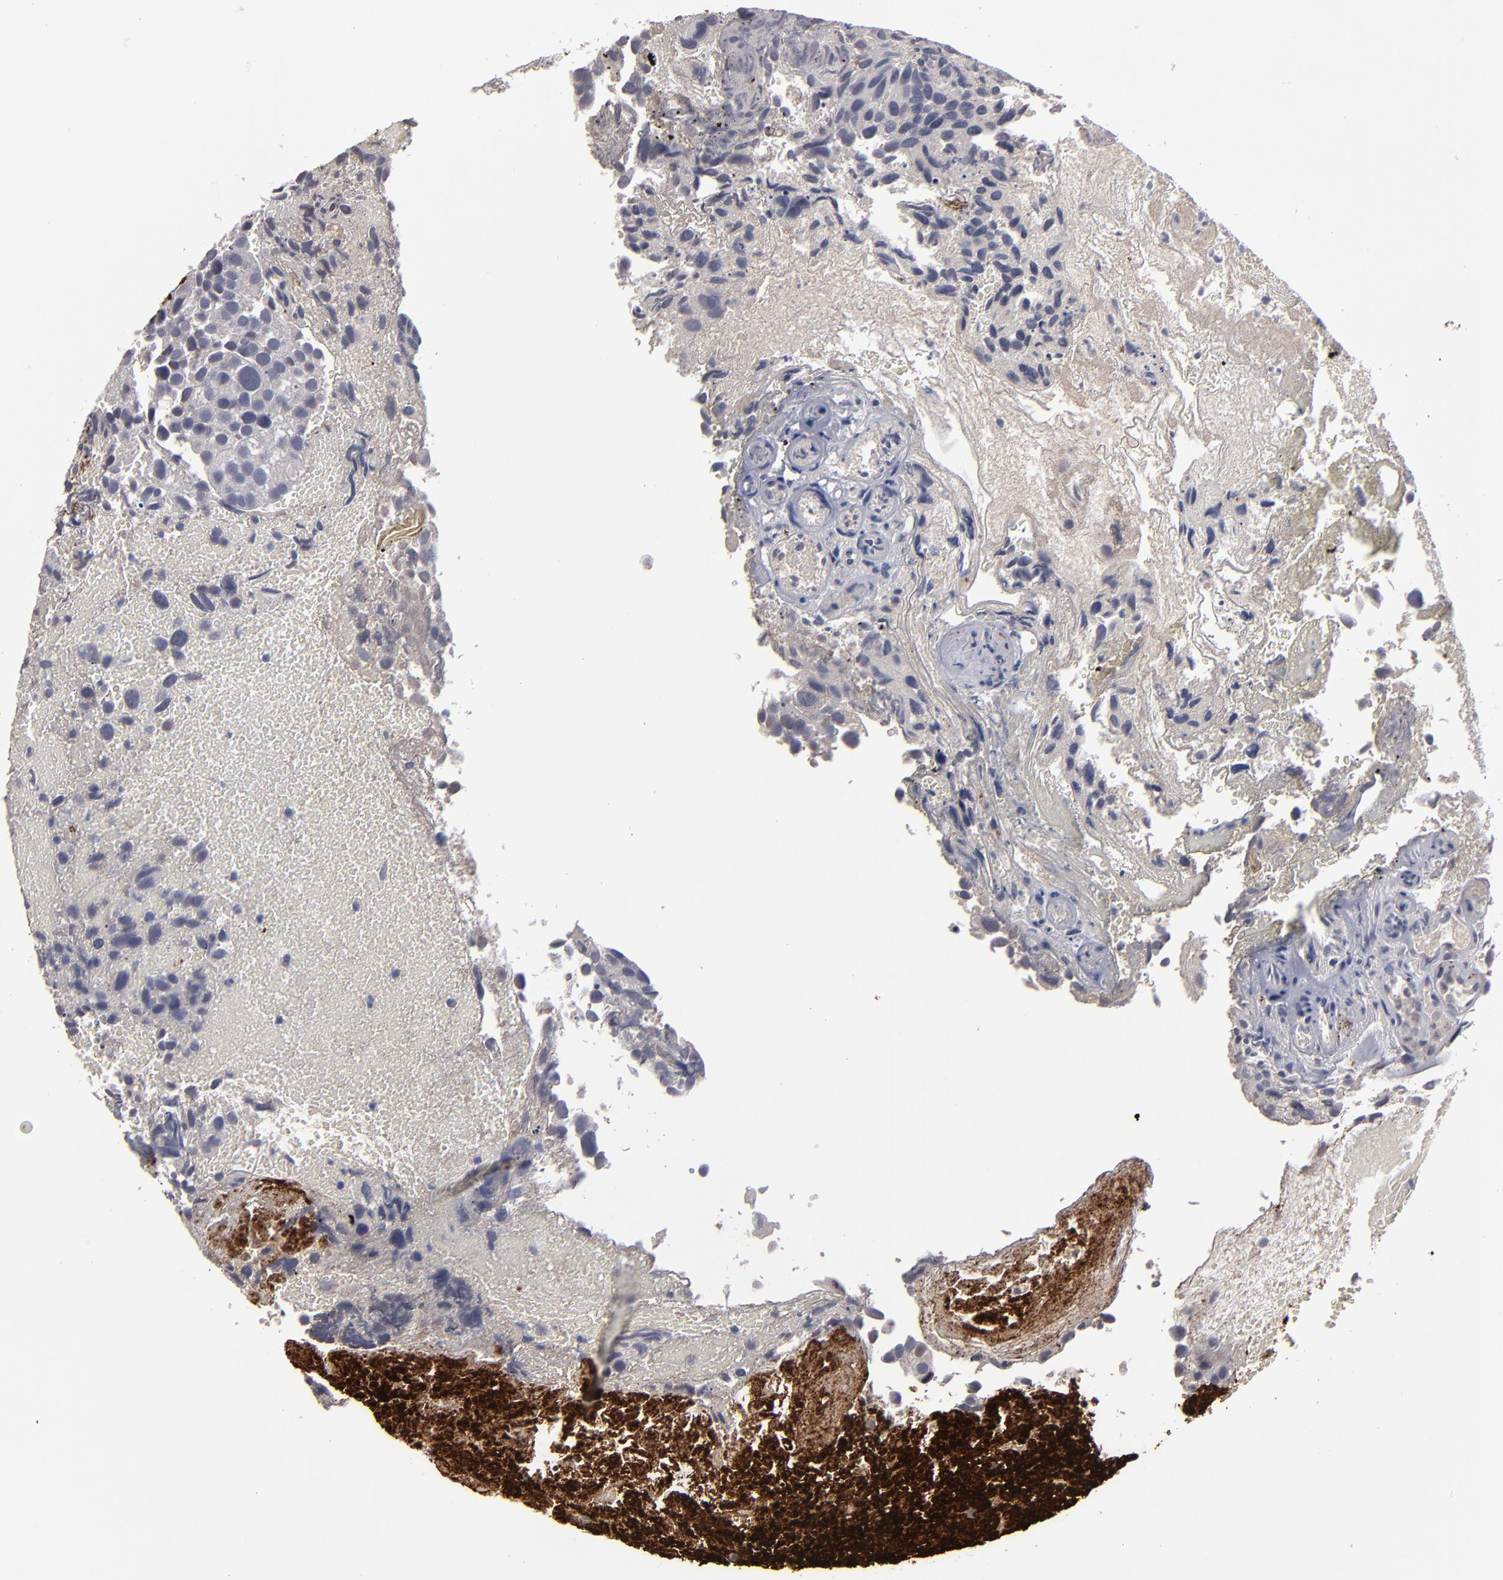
{"staining": {"intensity": "negative", "quantity": "none", "location": "none"}, "tissue": "urothelial cancer", "cell_type": "Tumor cells", "image_type": "cancer", "snomed": [{"axis": "morphology", "description": "Urothelial carcinoma, High grade"}, {"axis": "topography", "description": "Urinary bladder"}], "caption": "Immunohistochemical staining of urothelial cancer demonstrates no significant staining in tumor cells.", "gene": "GPM6B", "patient": {"sex": "male", "age": 72}}